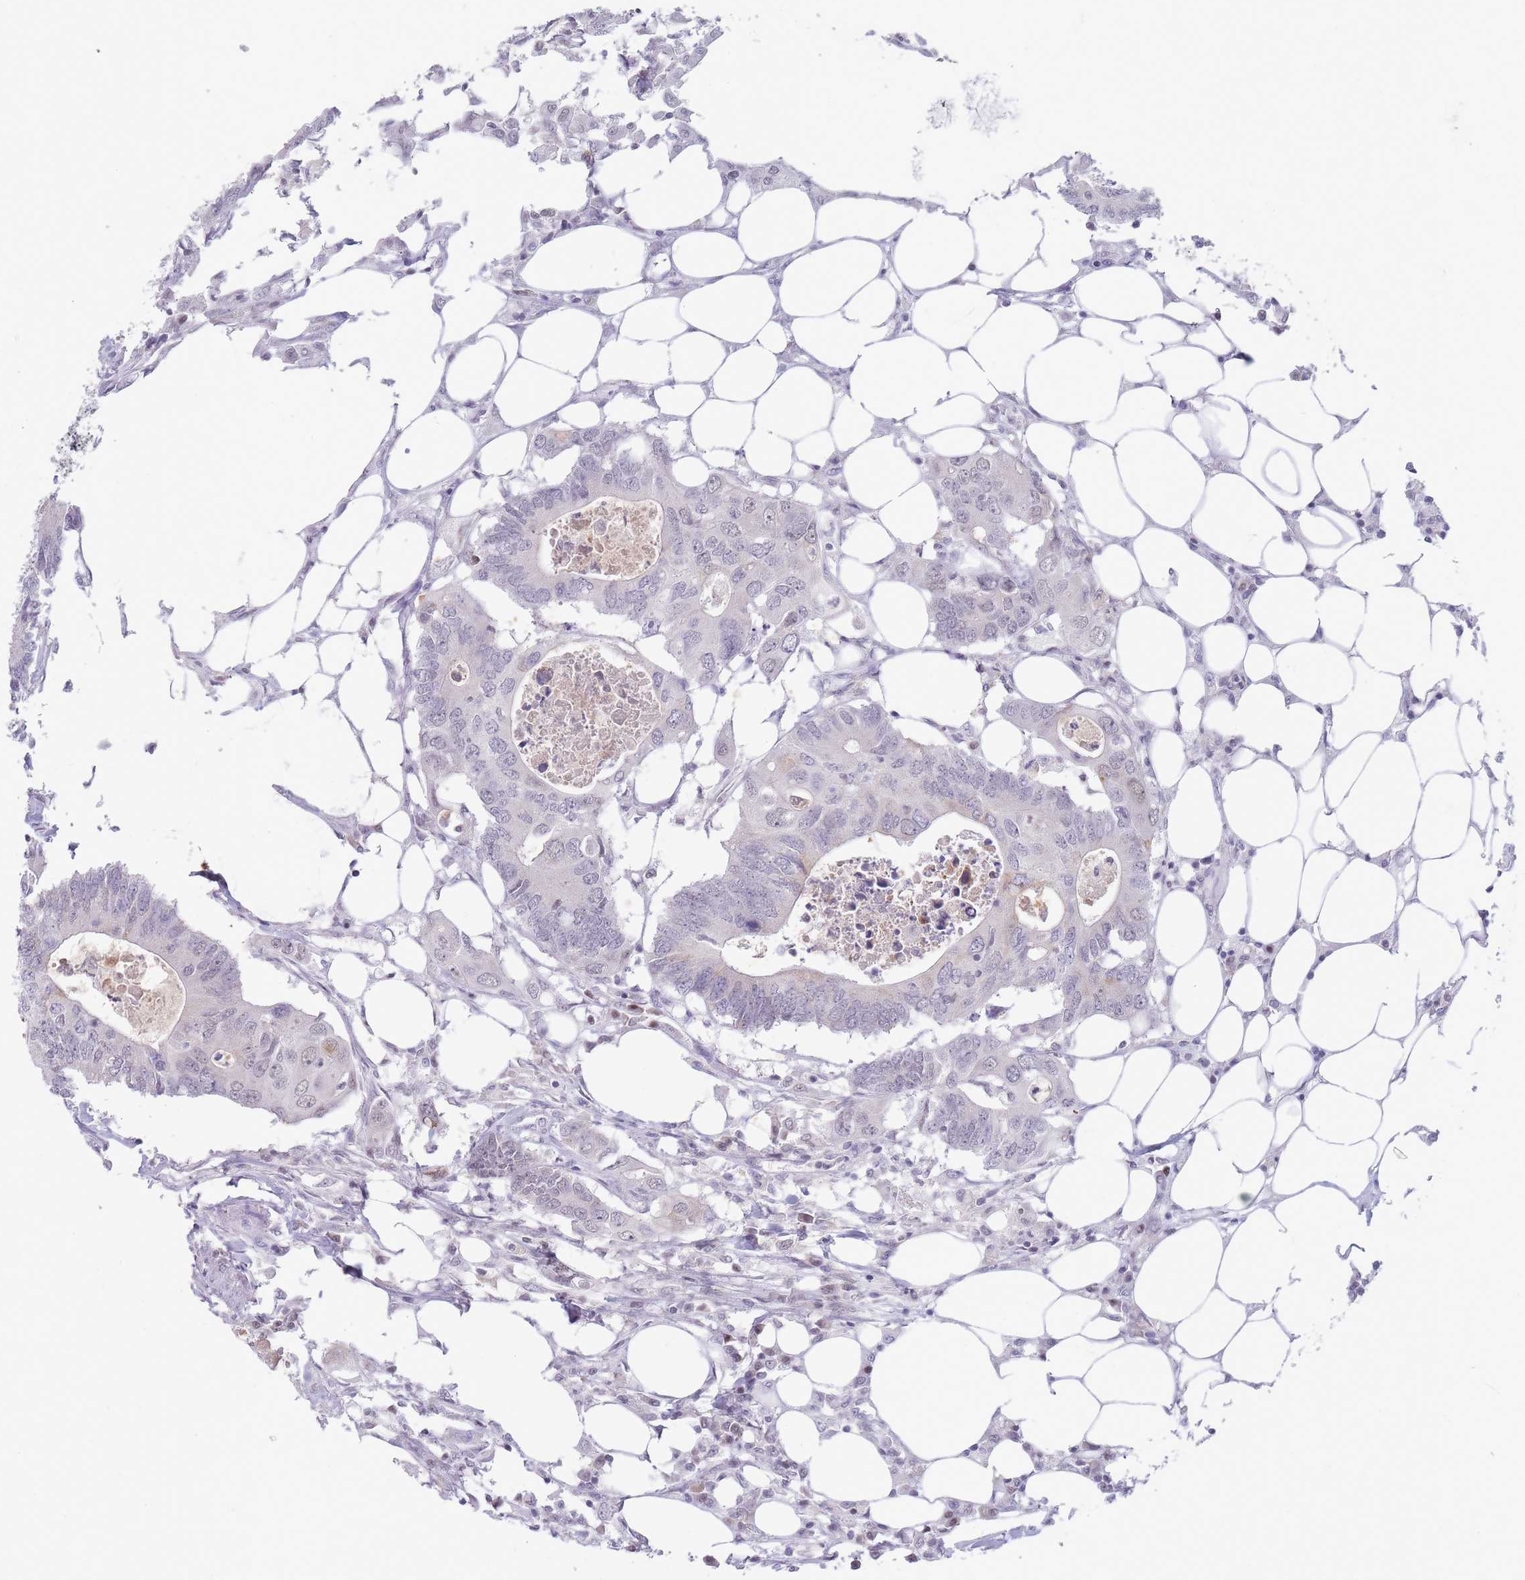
{"staining": {"intensity": "moderate", "quantity": "<25%", "location": "cytoplasmic/membranous"}, "tissue": "colorectal cancer", "cell_type": "Tumor cells", "image_type": "cancer", "snomed": [{"axis": "morphology", "description": "Adenocarcinoma, NOS"}, {"axis": "topography", "description": "Colon"}], "caption": "Protein analysis of colorectal cancer tissue exhibits moderate cytoplasmic/membranous positivity in approximately <25% of tumor cells. (Brightfield microscopy of DAB IHC at high magnification).", "gene": "ARID3B", "patient": {"sex": "male", "age": 71}}